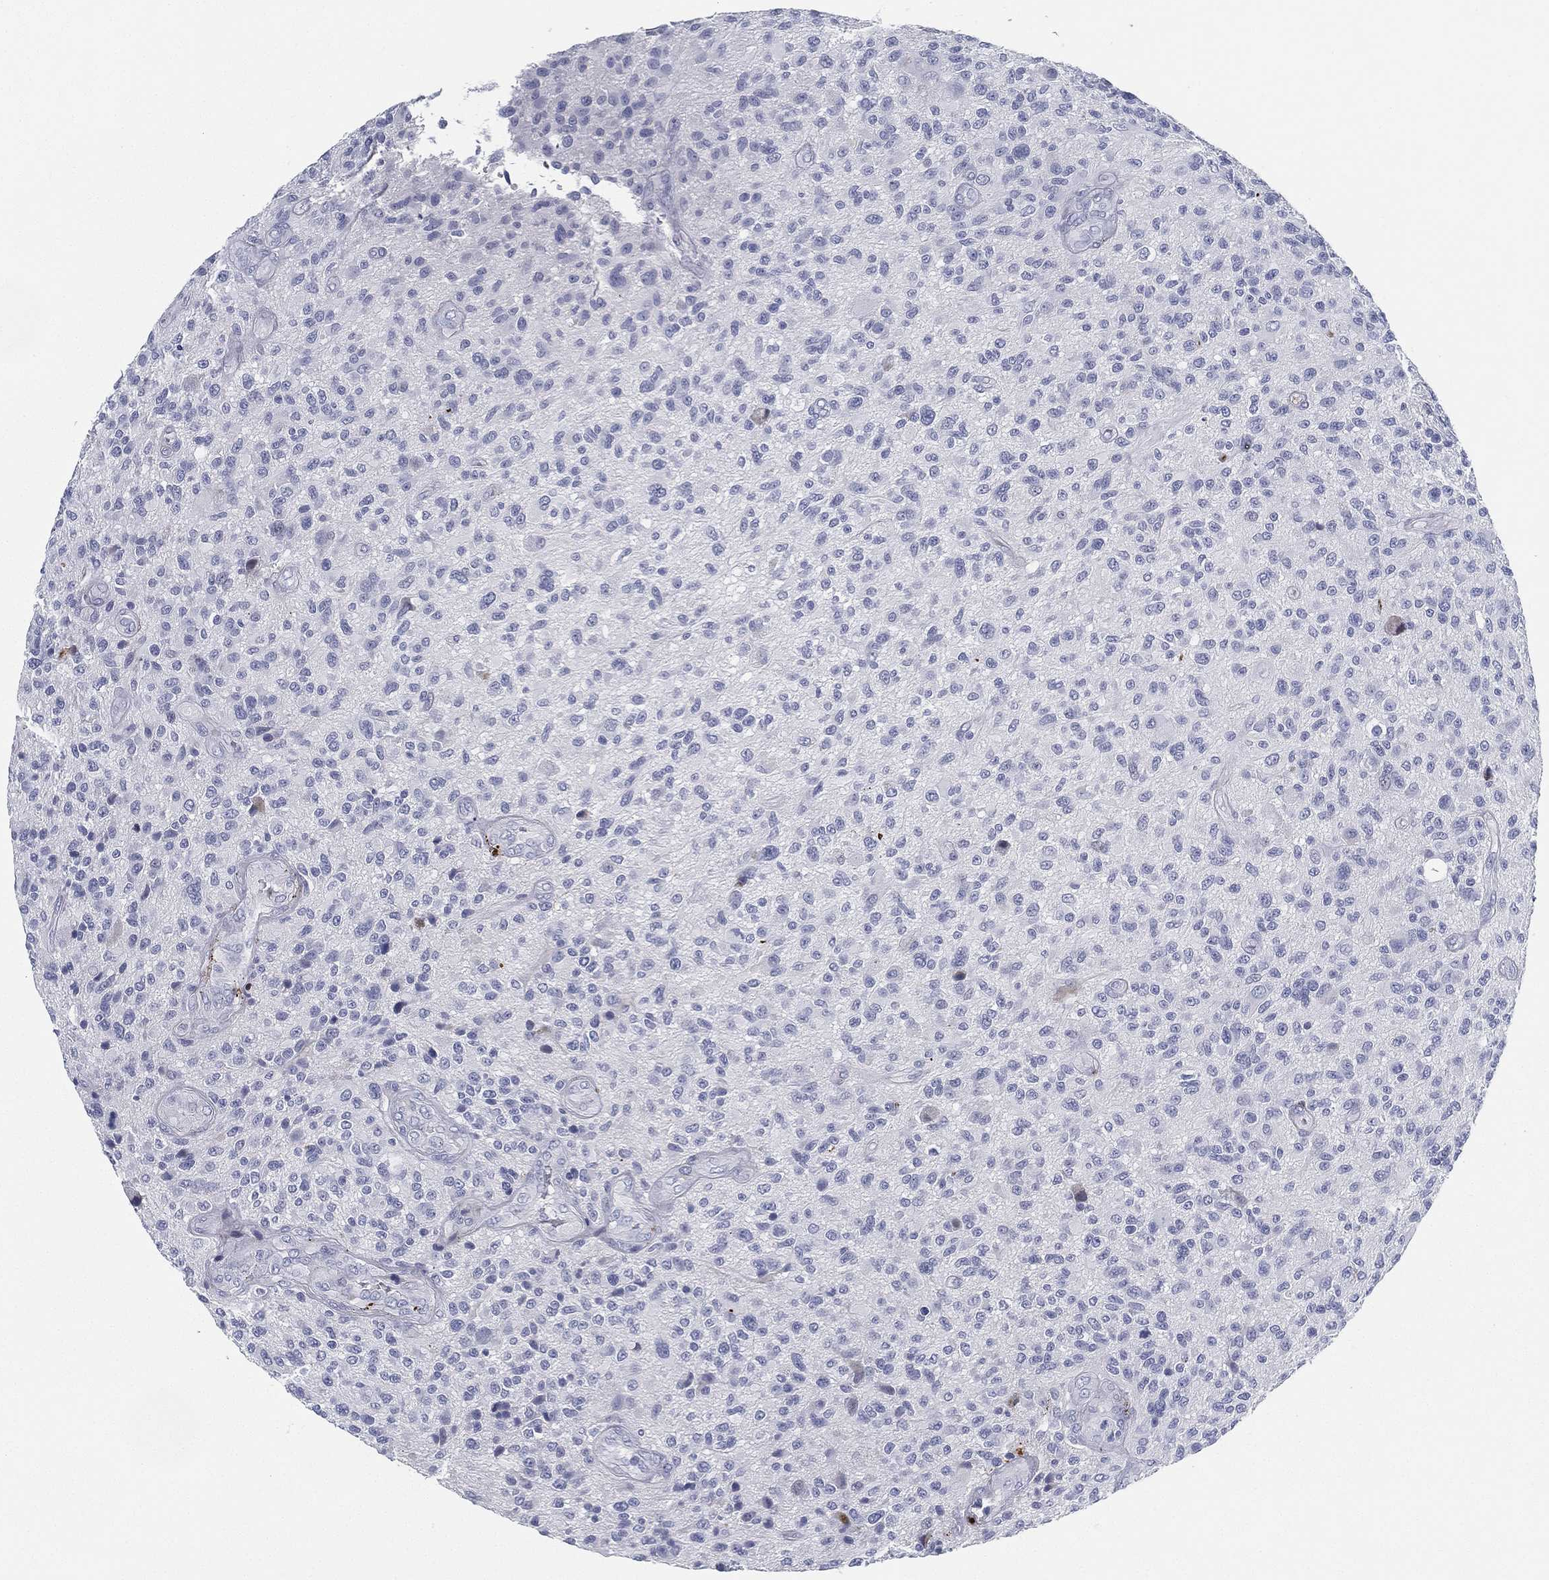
{"staining": {"intensity": "negative", "quantity": "none", "location": "none"}, "tissue": "glioma", "cell_type": "Tumor cells", "image_type": "cancer", "snomed": [{"axis": "morphology", "description": "Glioma, malignant, High grade"}, {"axis": "topography", "description": "Brain"}], "caption": "The image exhibits no significant expression in tumor cells of malignant glioma (high-grade).", "gene": "SPPL2C", "patient": {"sex": "male", "age": 47}}